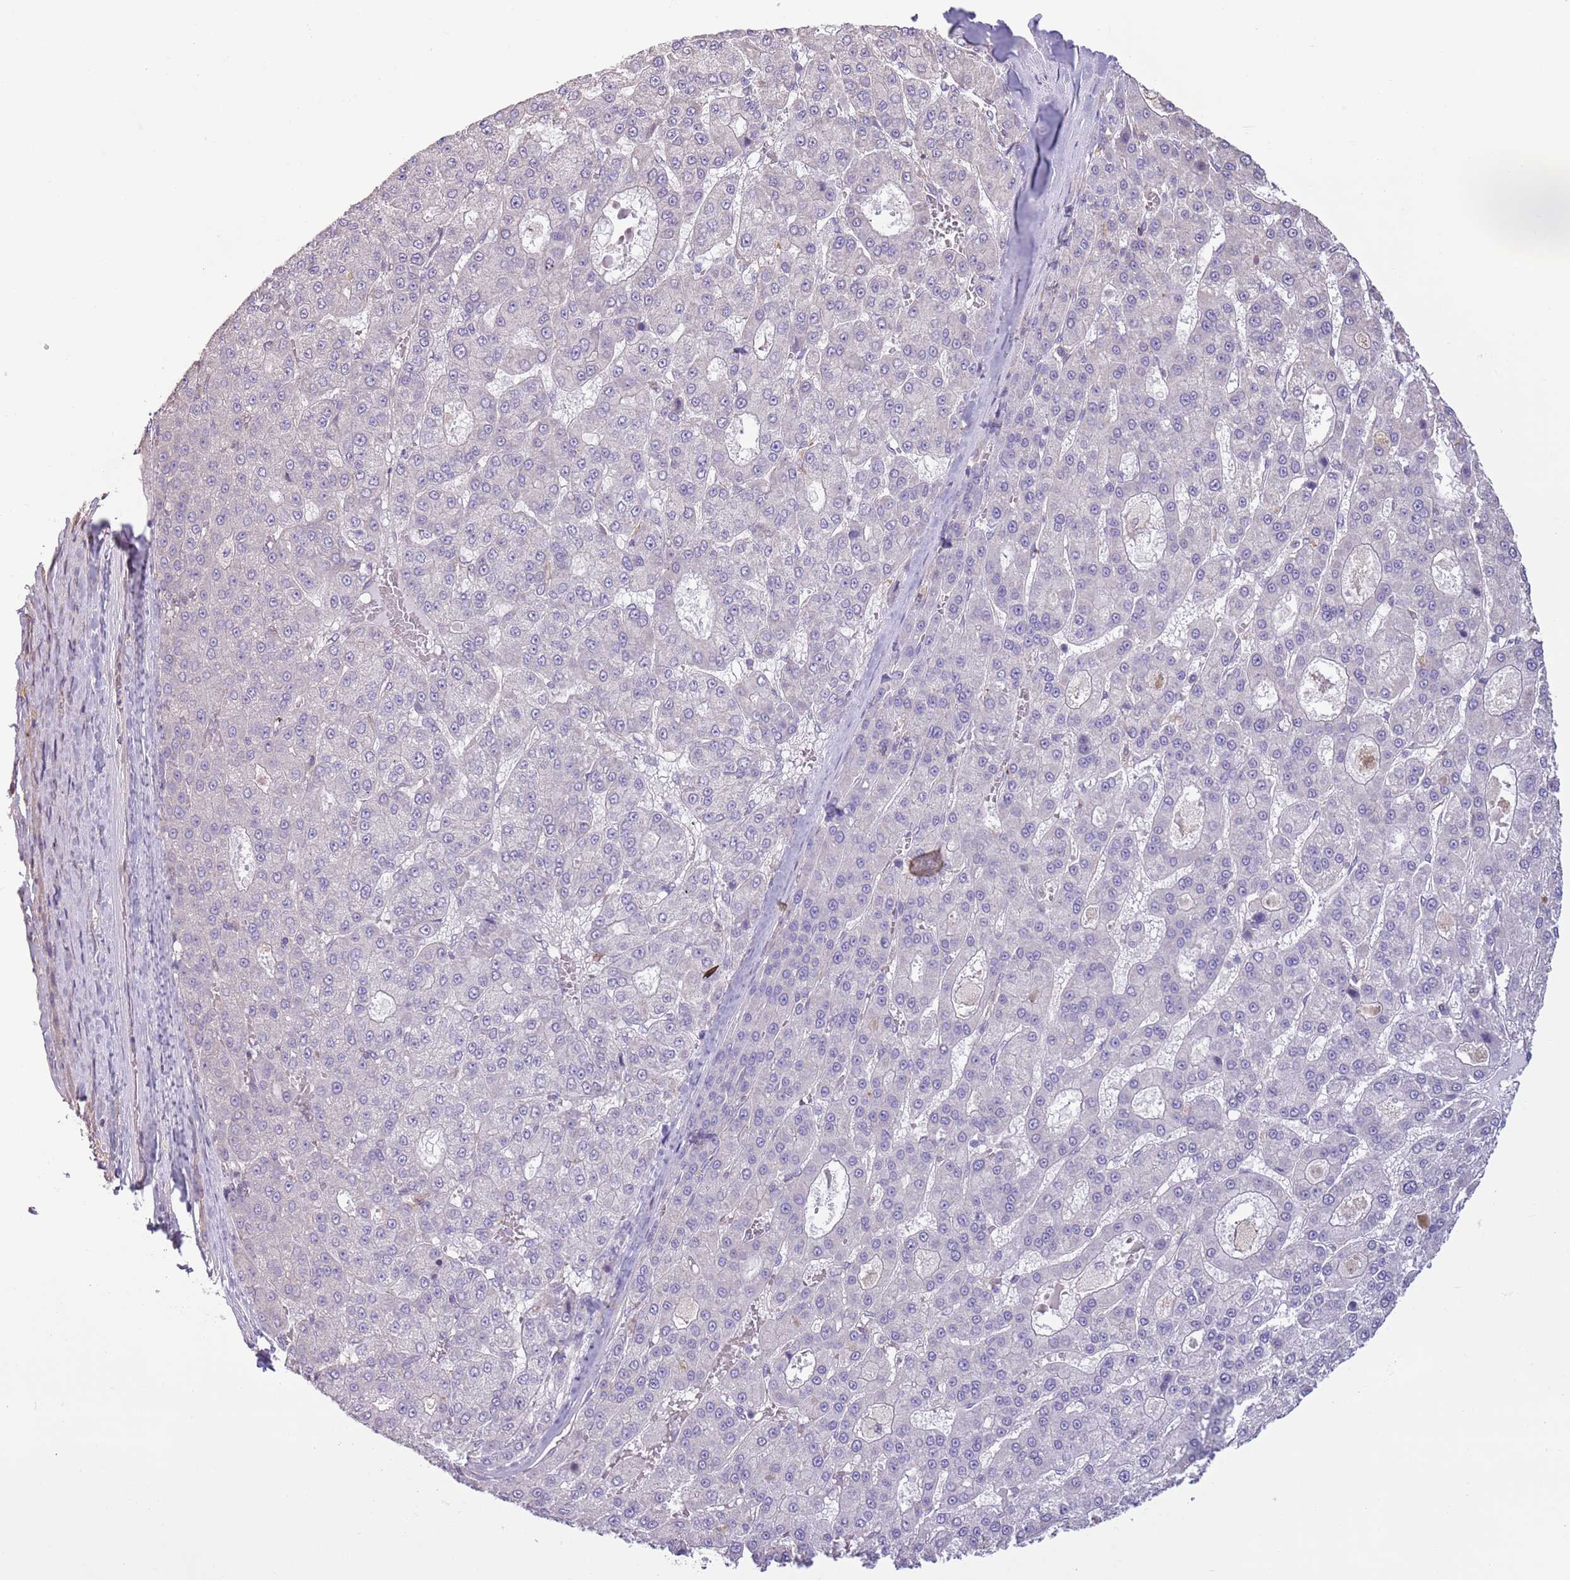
{"staining": {"intensity": "negative", "quantity": "none", "location": "none"}, "tissue": "liver cancer", "cell_type": "Tumor cells", "image_type": "cancer", "snomed": [{"axis": "morphology", "description": "Carcinoma, Hepatocellular, NOS"}, {"axis": "topography", "description": "Liver"}], "caption": "Immunohistochemistry (IHC) of liver cancer exhibits no staining in tumor cells.", "gene": "CAPN9", "patient": {"sex": "male", "age": 70}}